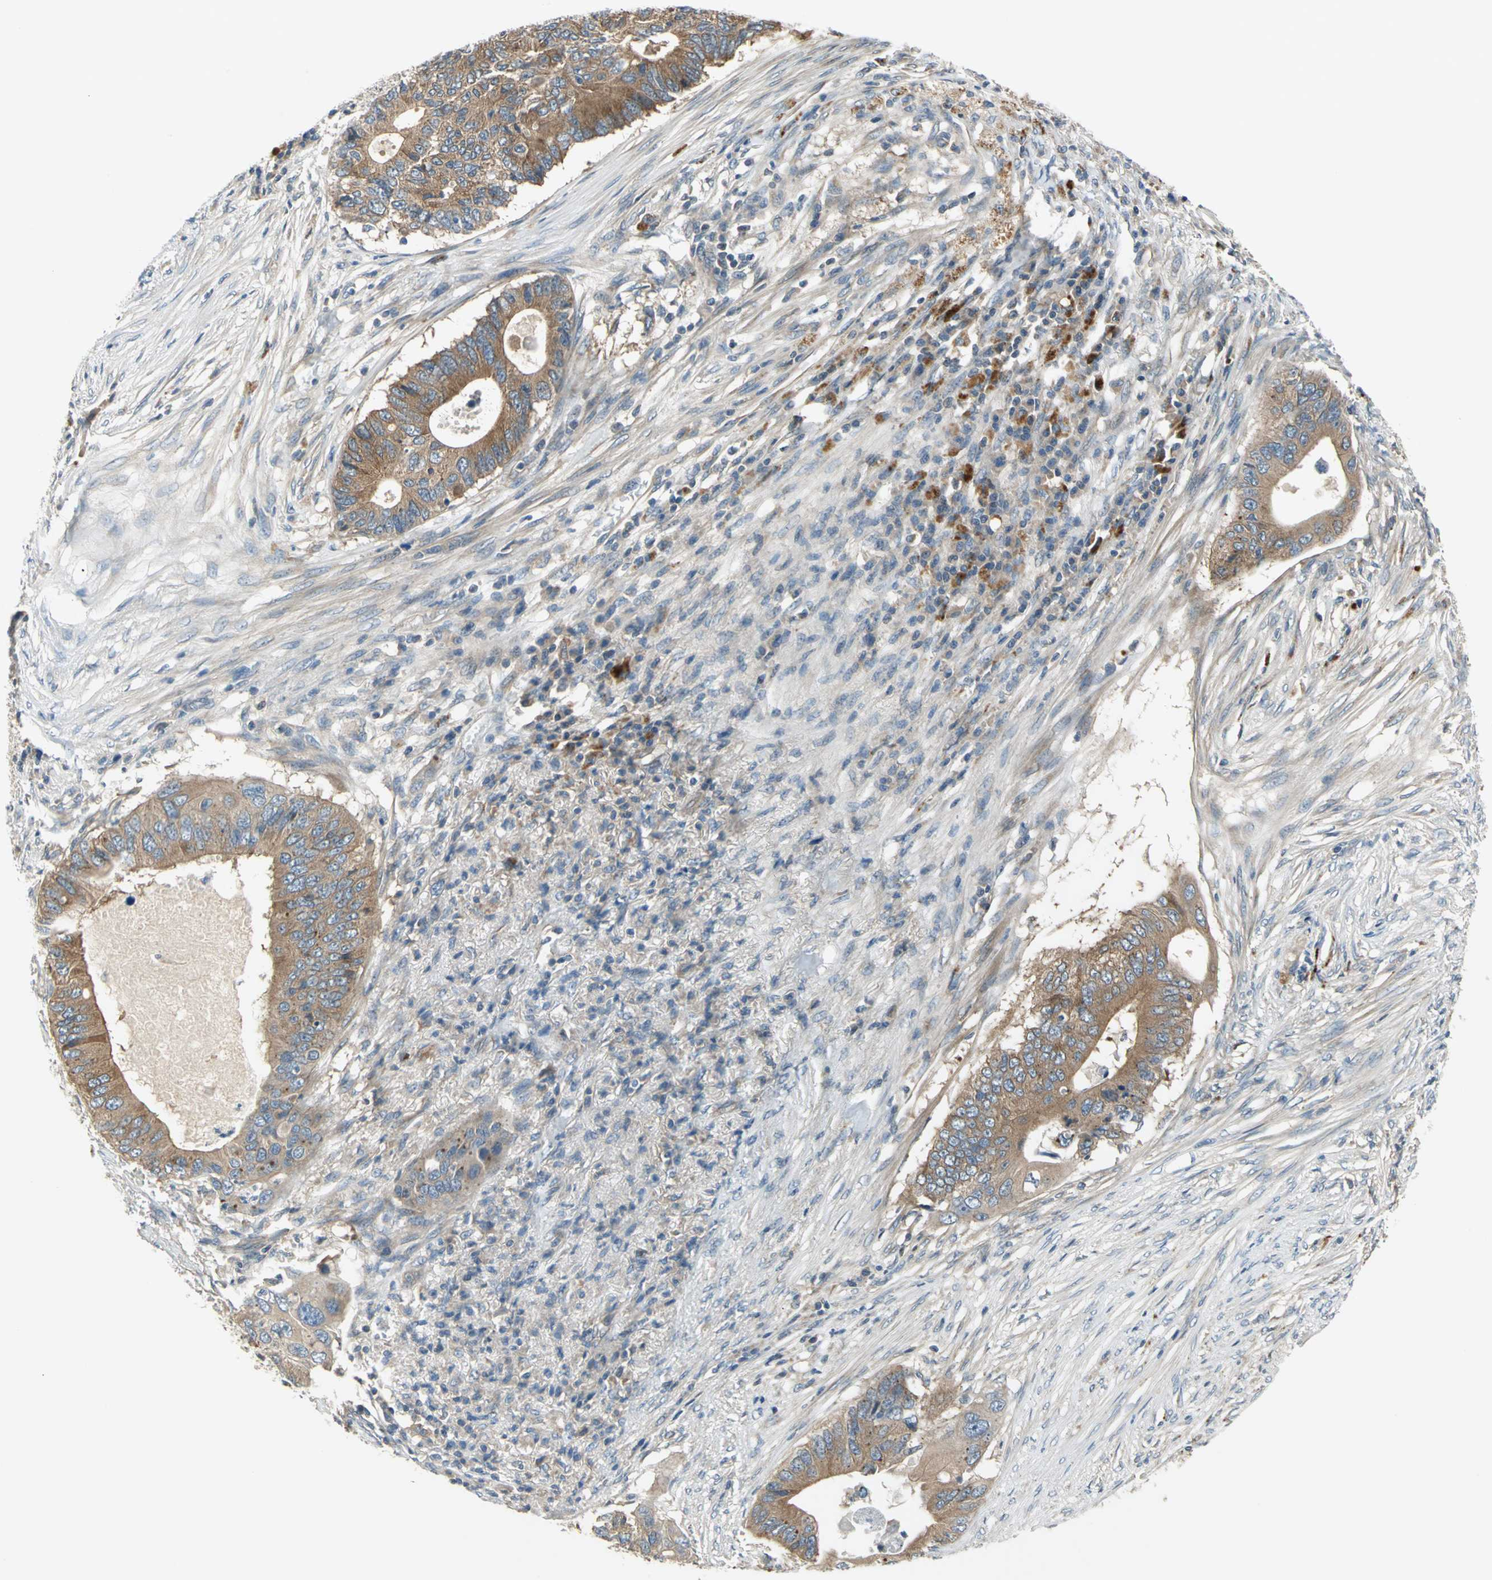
{"staining": {"intensity": "moderate", "quantity": ">75%", "location": "cytoplasmic/membranous"}, "tissue": "colorectal cancer", "cell_type": "Tumor cells", "image_type": "cancer", "snomed": [{"axis": "morphology", "description": "Adenocarcinoma, NOS"}, {"axis": "topography", "description": "Colon"}], "caption": "Immunohistochemical staining of colorectal adenocarcinoma shows moderate cytoplasmic/membranous protein expression in about >75% of tumor cells.", "gene": "PRKAA1", "patient": {"sex": "male", "age": 71}}